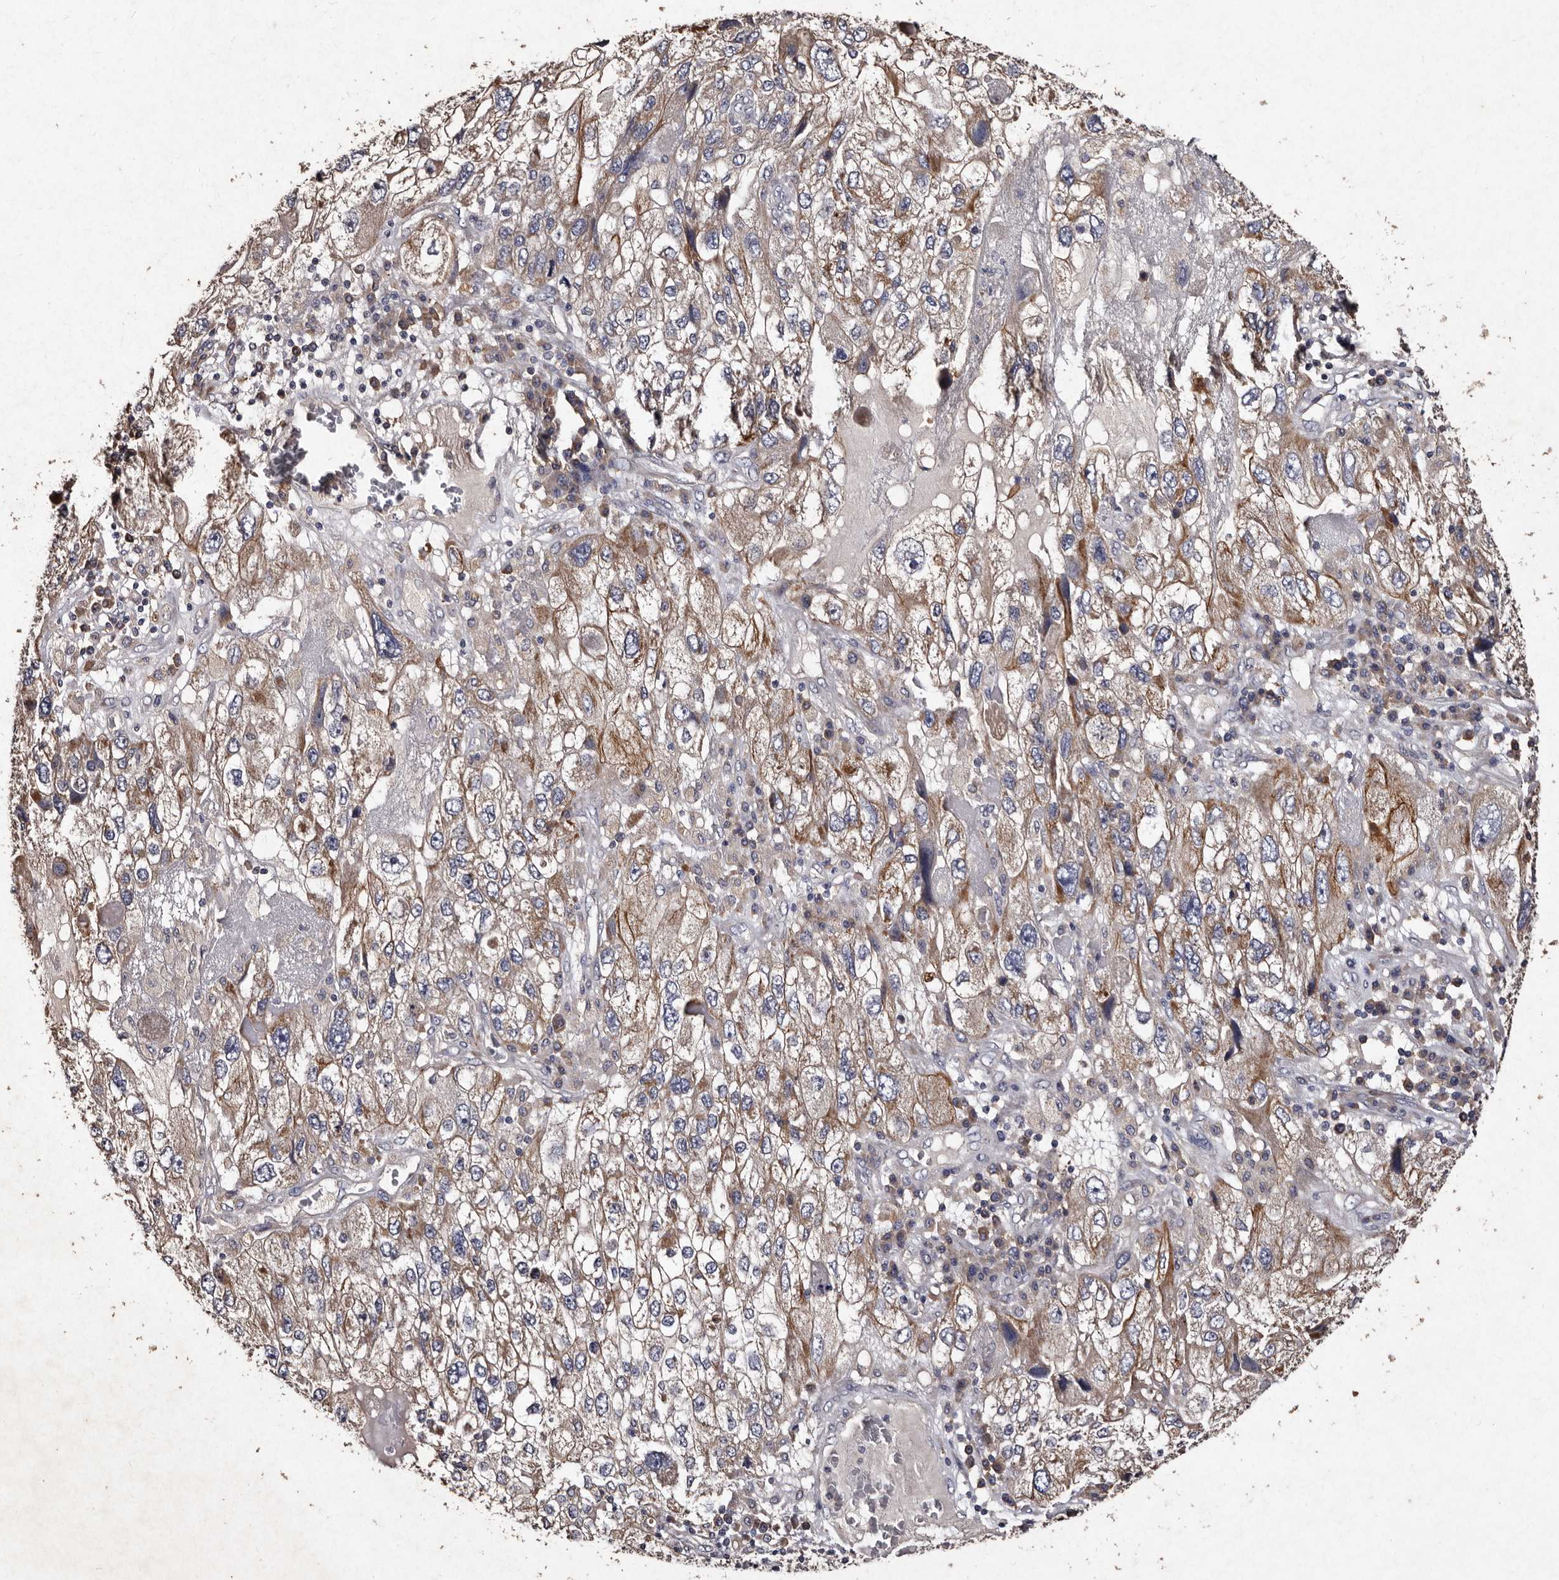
{"staining": {"intensity": "moderate", "quantity": "25%-75%", "location": "cytoplasmic/membranous"}, "tissue": "endometrial cancer", "cell_type": "Tumor cells", "image_type": "cancer", "snomed": [{"axis": "morphology", "description": "Adenocarcinoma, NOS"}, {"axis": "topography", "description": "Endometrium"}], "caption": "IHC of human endometrial adenocarcinoma exhibits medium levels of moderate cytoplasmic/membranous expression in approximately 25%-75% of tumor cells. Nuclei are stained in blue.", "gene": "TFB1M", "patient": {"sex": "female", "age": 49}}